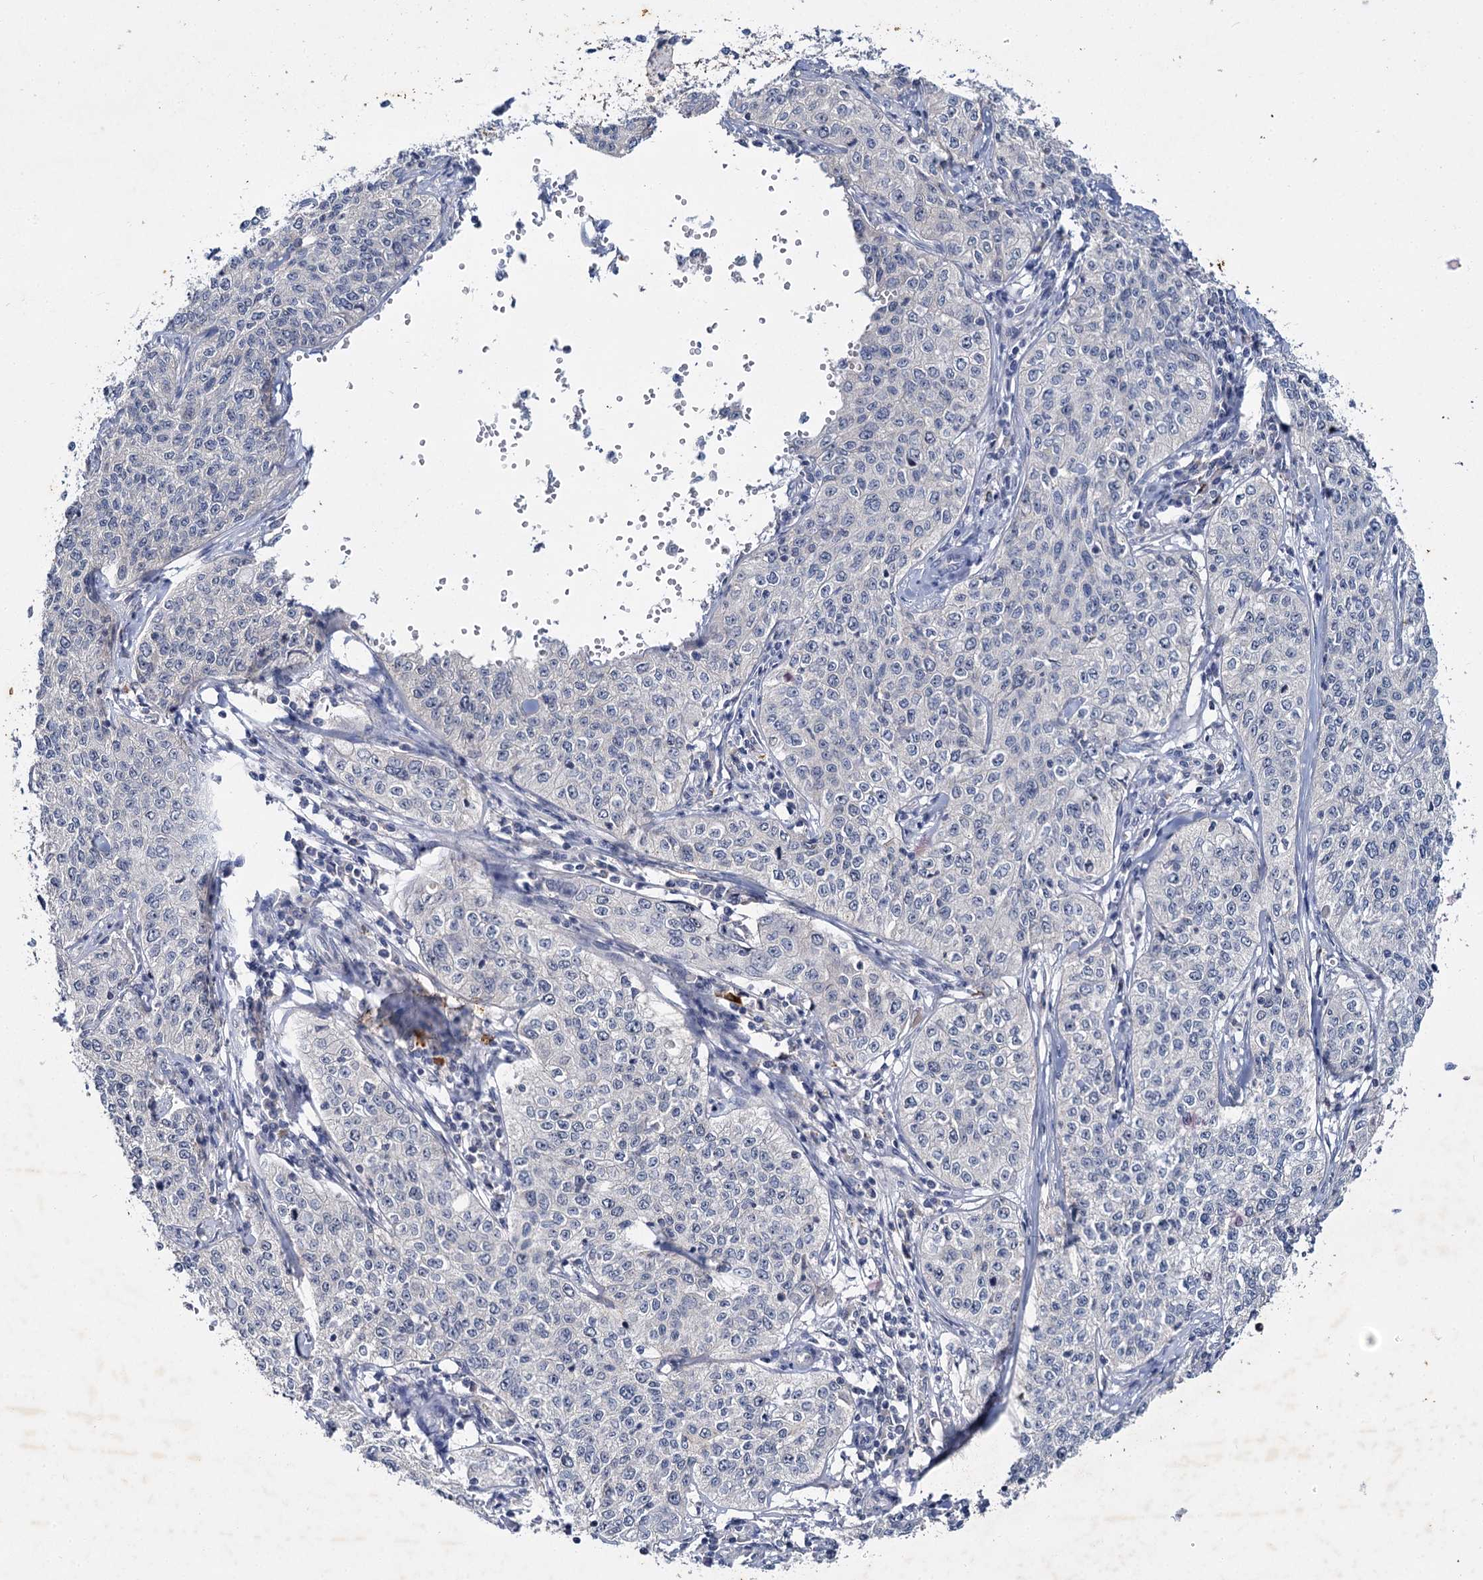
{"staining": {"intensity": "negative", "quantity": "none", "location": "none"}, "tissue": "cervical cancer", "cell_type": "Tumor cells", "image_type": "cancer", "snomed": [{"axis": "morphology", "description": "Squamous cell carcinoma, NOS"}, {"axis": "topography", "description": "Cervix"}], "caption": "Immunohistochemistry of squamous cell carcinoma (cervical) demonstrates no positivity in tumor cells.", "gene": "ATP9A", "patient": {"sex": "female", "age": 35}}